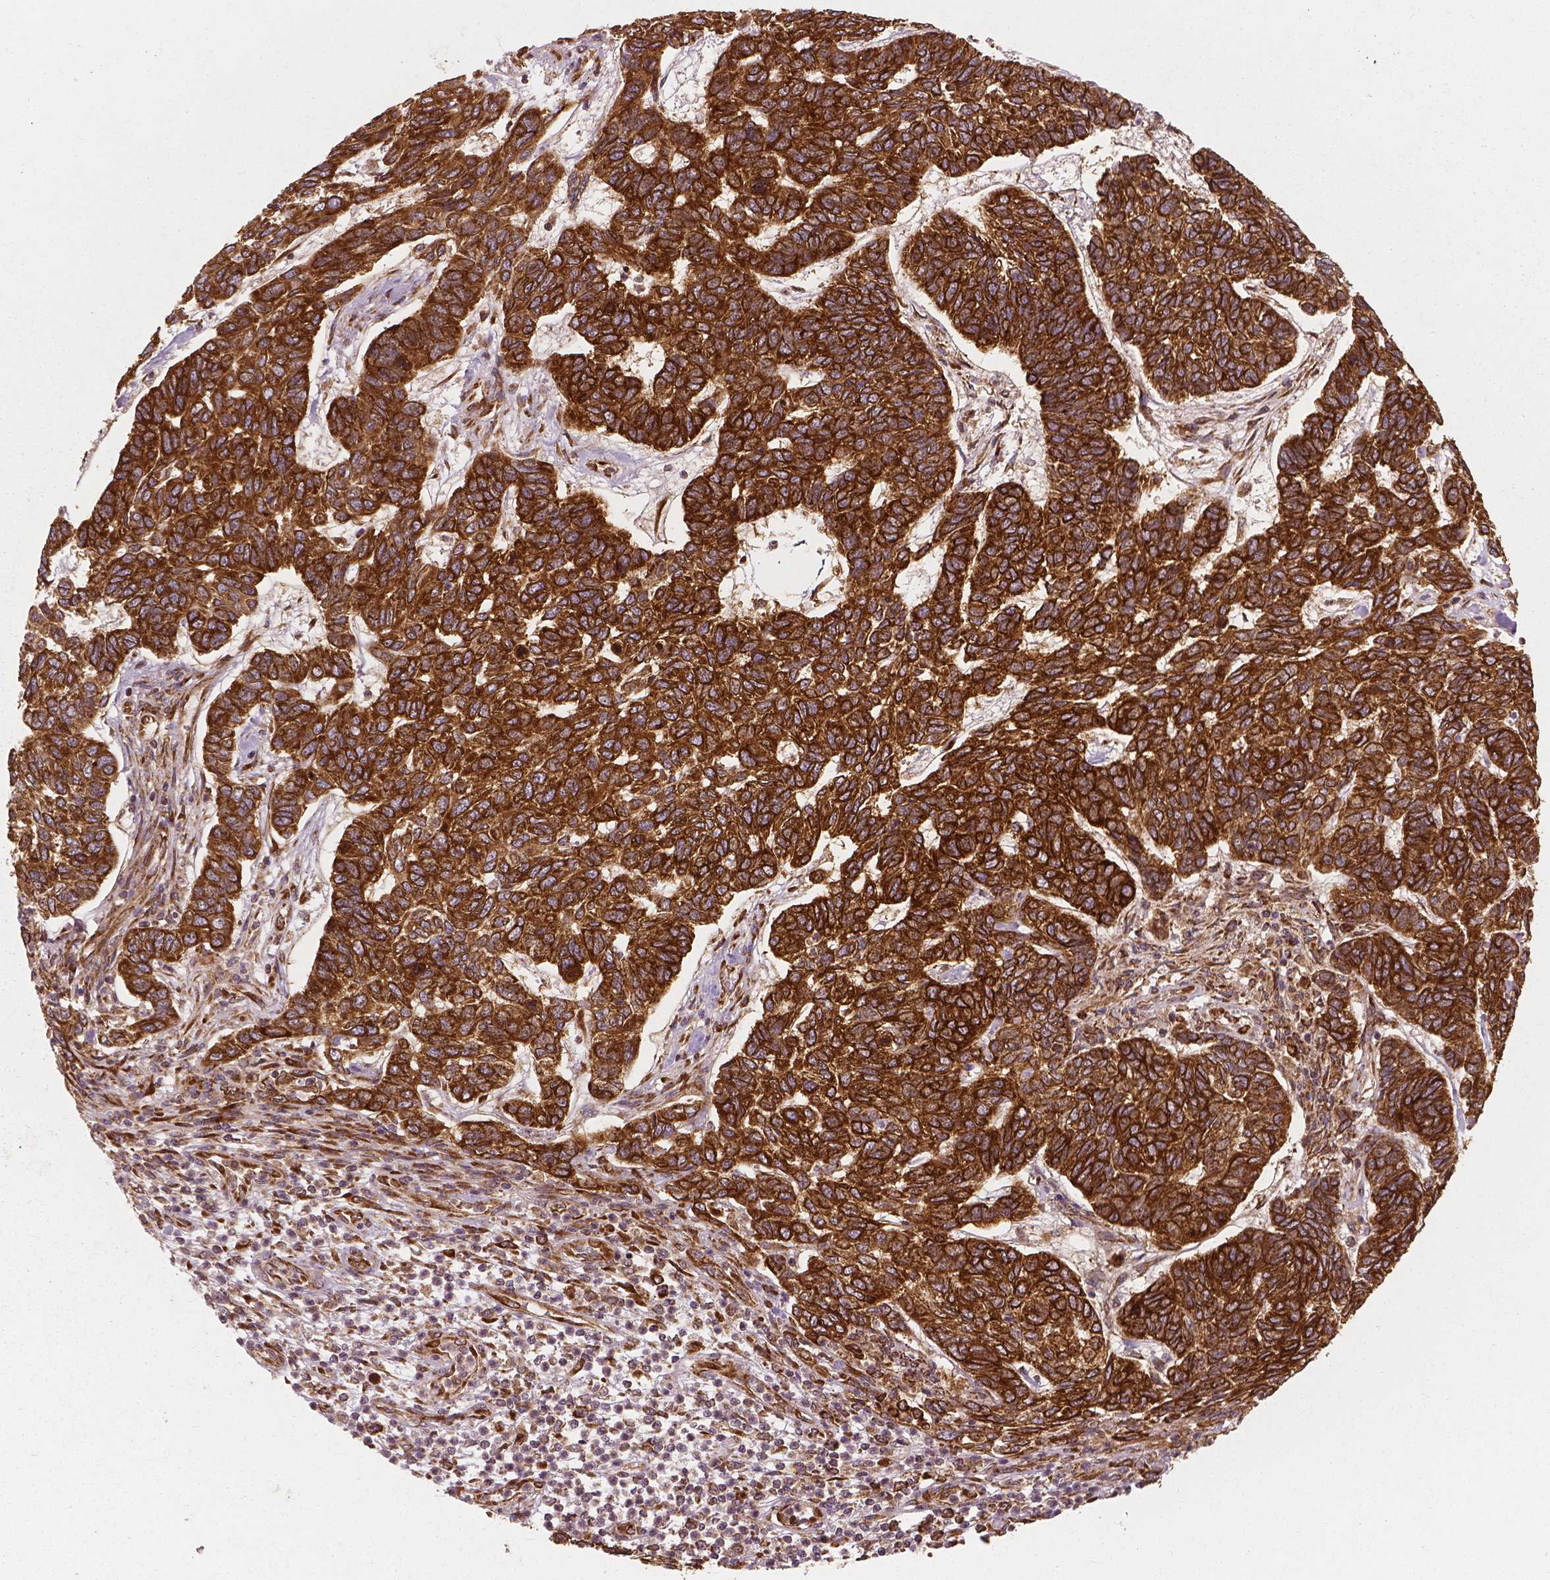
{"staining": {"intensity": "strong", "quantity": ">75%", "location": "cytoplasmic/membranous"}, "tissue": "skin cancer", "cell_type": "Tumor cells", "image_type": "cancer", "snomed": [{"axis": "morphology", "description": "Basal cell carcinoma"}, {"axis": "topography", "description": "Skin"}], "caption": "The image exhibits immunohistochemical staining of skin cancer (basal cell carcinoma). There is strong cytoplasmic/membranous expression is present in about >75% of tumor cells.", "gene": "PGAM5", "patient": {"sex": "female", "age": 65}}